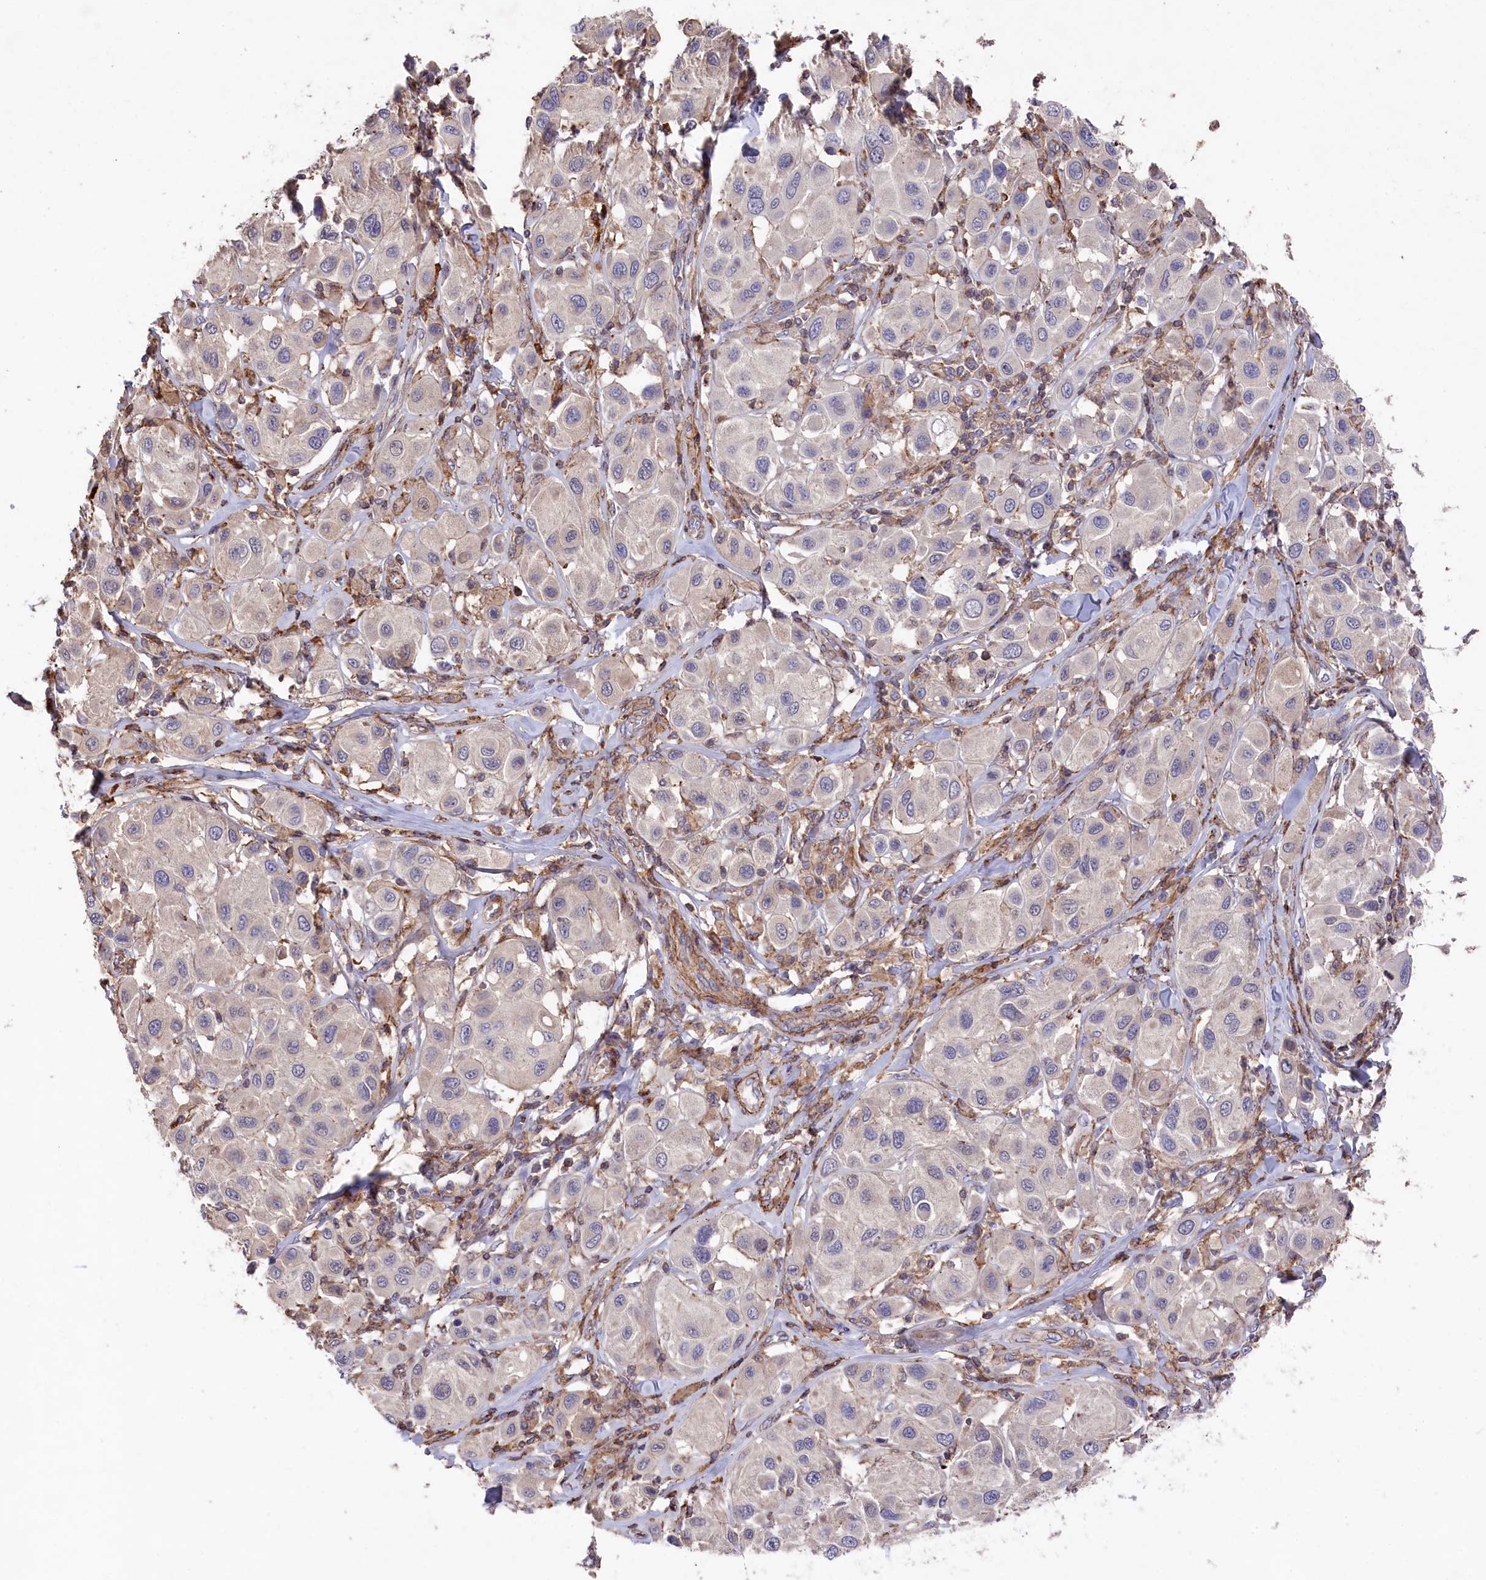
{"staining": {"intensity": "negative", "quantity": "none", "location": "none"}, "tissue": "melanoma", "cell_type": "Tumor cells", "image_type": "cancer", "snomed": [{"axis": "morphology", "description": "Malignant melanoma, Metastatic site"}, {"axis": "topography", "description": "Skin"}], "caption": "Immunohistochemistry (IHC) photomicrograph of neoplastic tissue: malignant melanoma (metastatic site) stained with DAB (3,3'-diaminobenzidine) reveals no significant protein staining in tumor cells.", "gene": "RAPSN", "patient": {"sex": "male", "age": 41}}